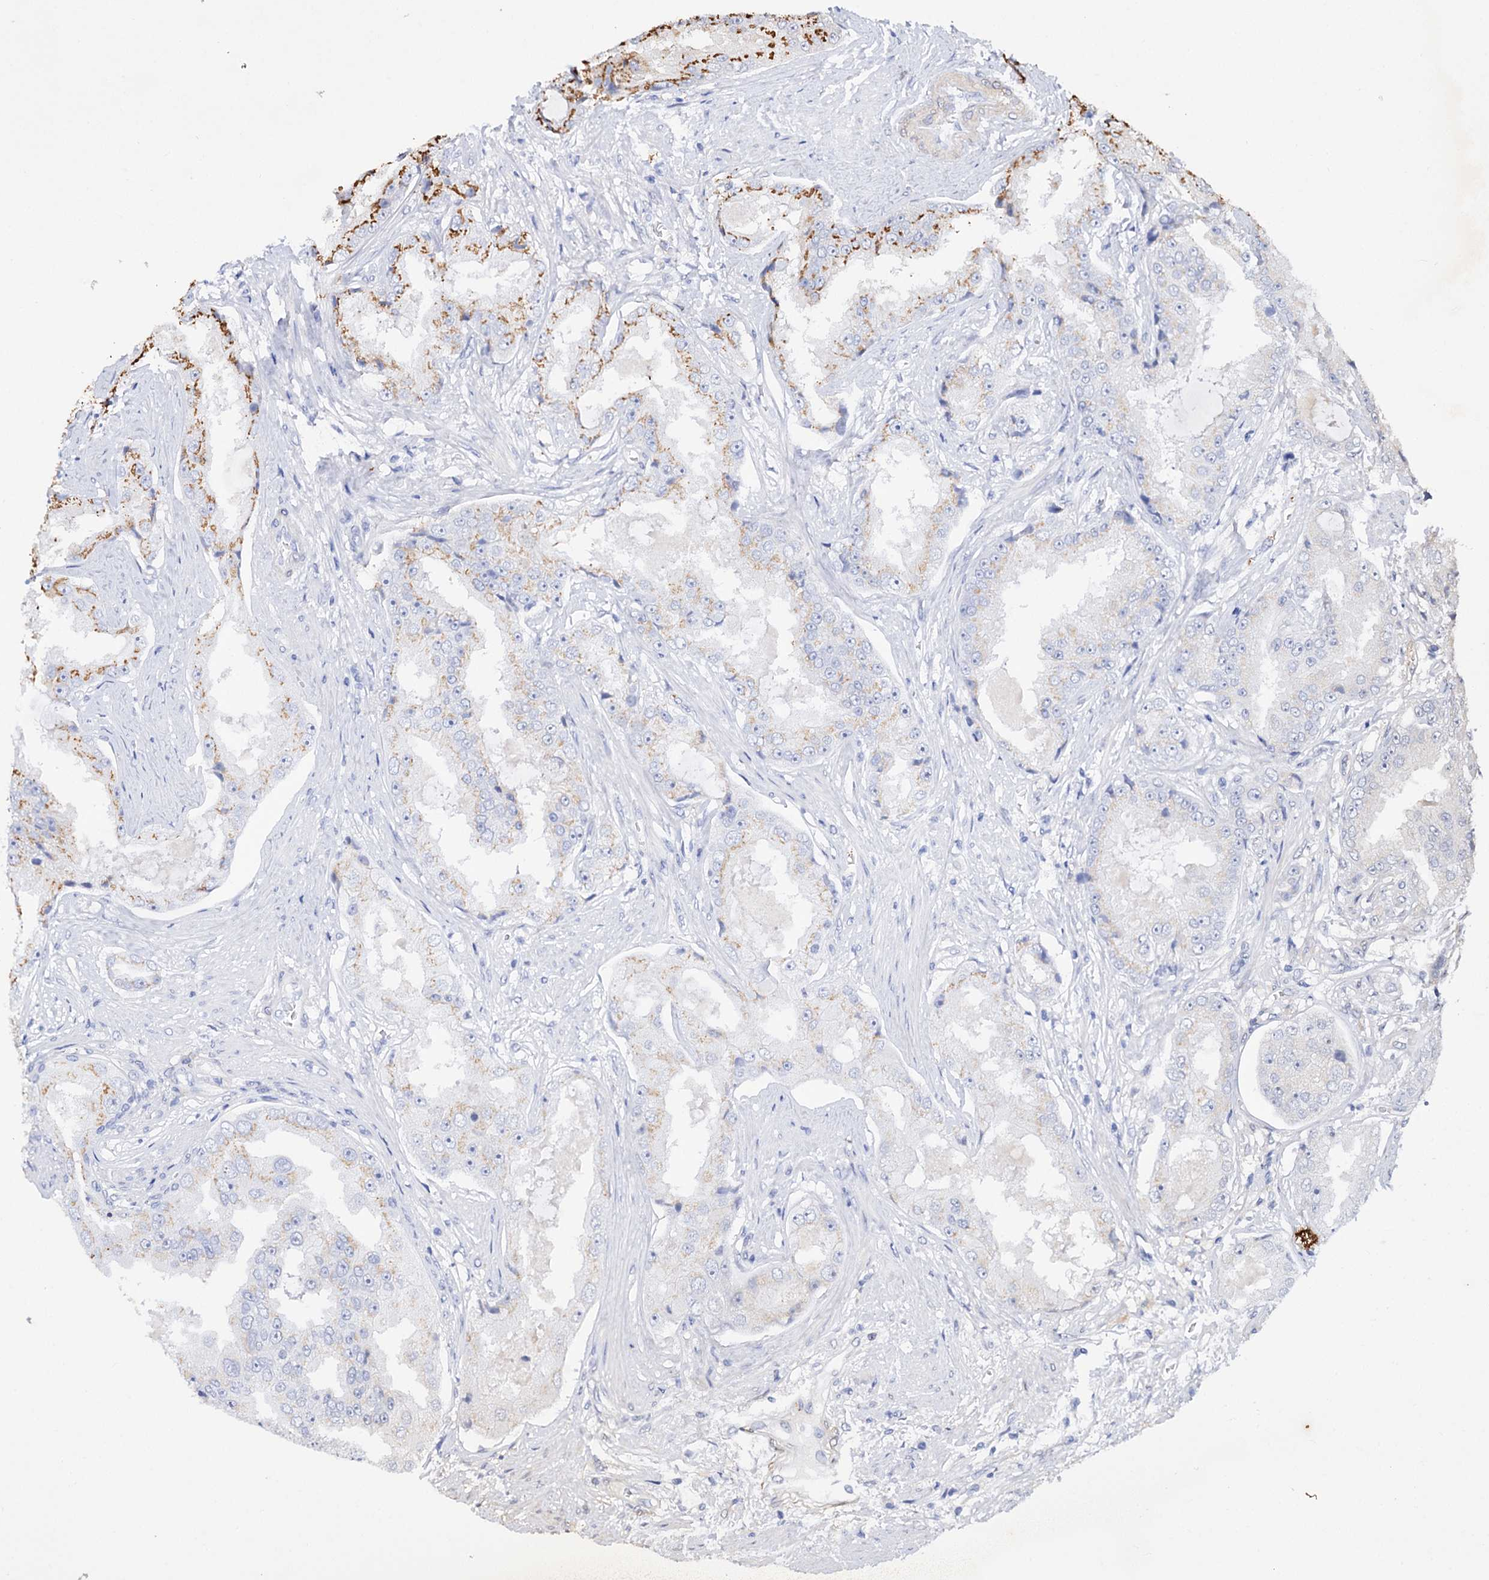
{"staining": {"intensity": "moderate", "quantity": "<25%", "location": "cytoplasmic/membranous"}, "tissue": "prostate cancer", "cell_type": "Tumor cells", "image_type": "cancer", "snomed": [{"axis": "morphology", "description": "Adenocarcinoma, High grade"}, {"axis": "topography", "description": "Prostate"}], "caption": "Prostate adenocarcinoma (high-grade) stained with DAB IHC displays low levels of moderate cytoplasmic/membranous positivity in approximately <25% of tumor cells. Nuclei are stained in blue.", "gene": "C11orf96", "patient": {"sex": "male", "age": 73}}